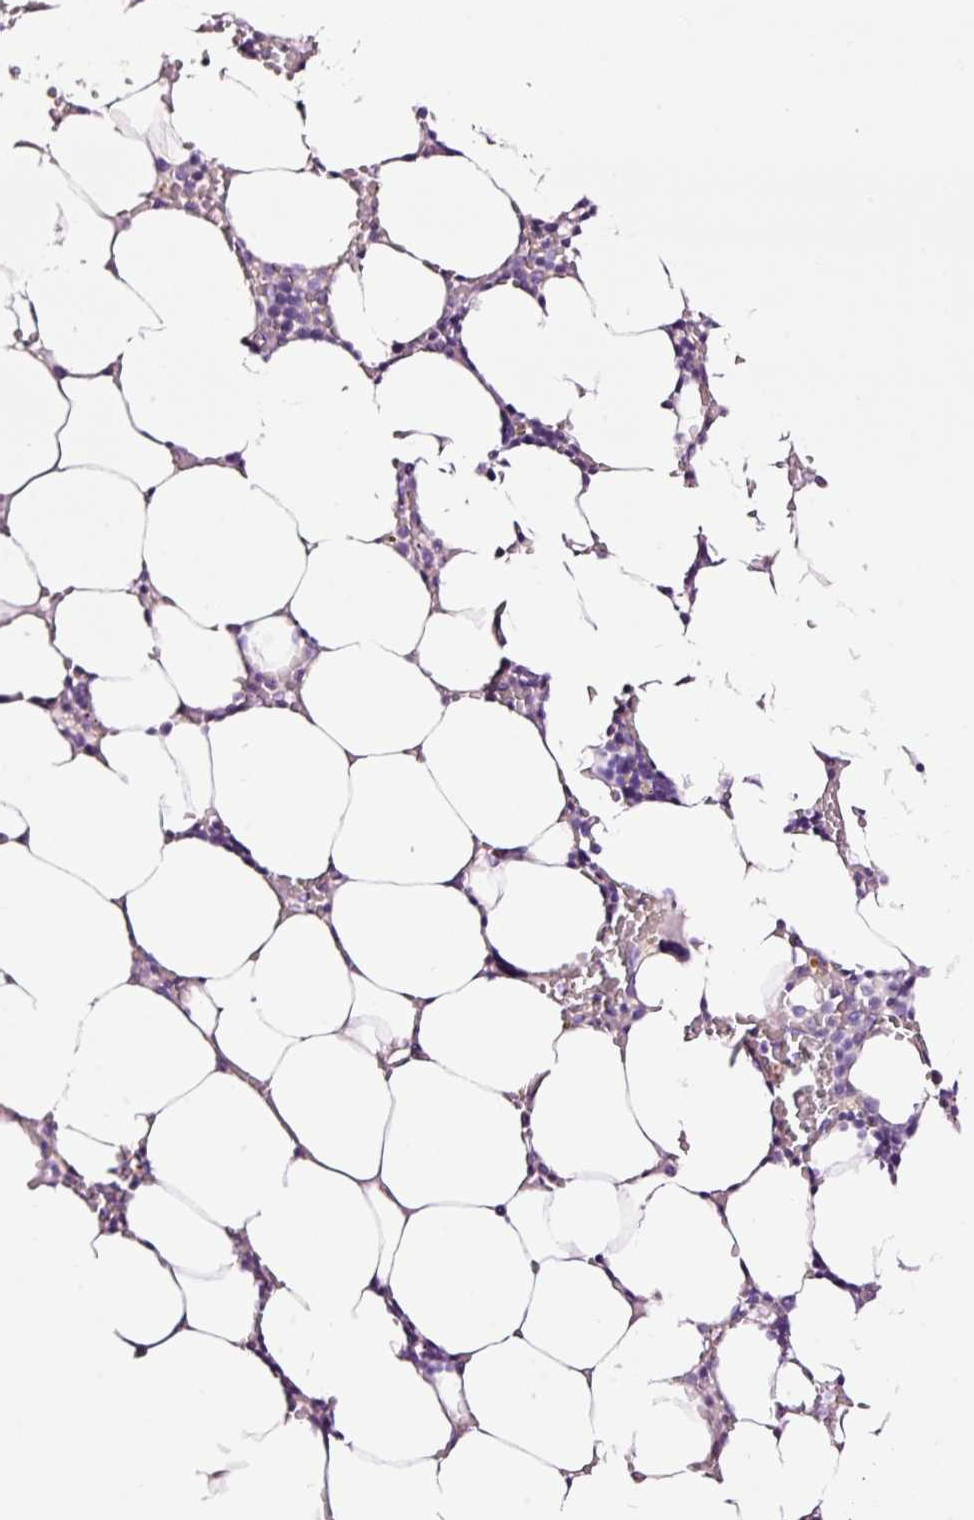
{"staining": {"intensity": "negative", "quantity": "none", "location": "none"}, "tissue": "bone marrow", "cell_type": "Hematopoietic cells", "image_type": "normal", "snomed": [{"axis": "morphology", "description": "Normal tissue, NOS"}, {"axis": "topography", "description": "Bone marrow"}], "caption": "A high-resolution histopathology image shows immunohistochemistry staining of unremarkable bone marrow, which reveals no significant expression in hematopoietic cells.", "gene": "PAM", "patient": {"sex": "male", "age": 64}}